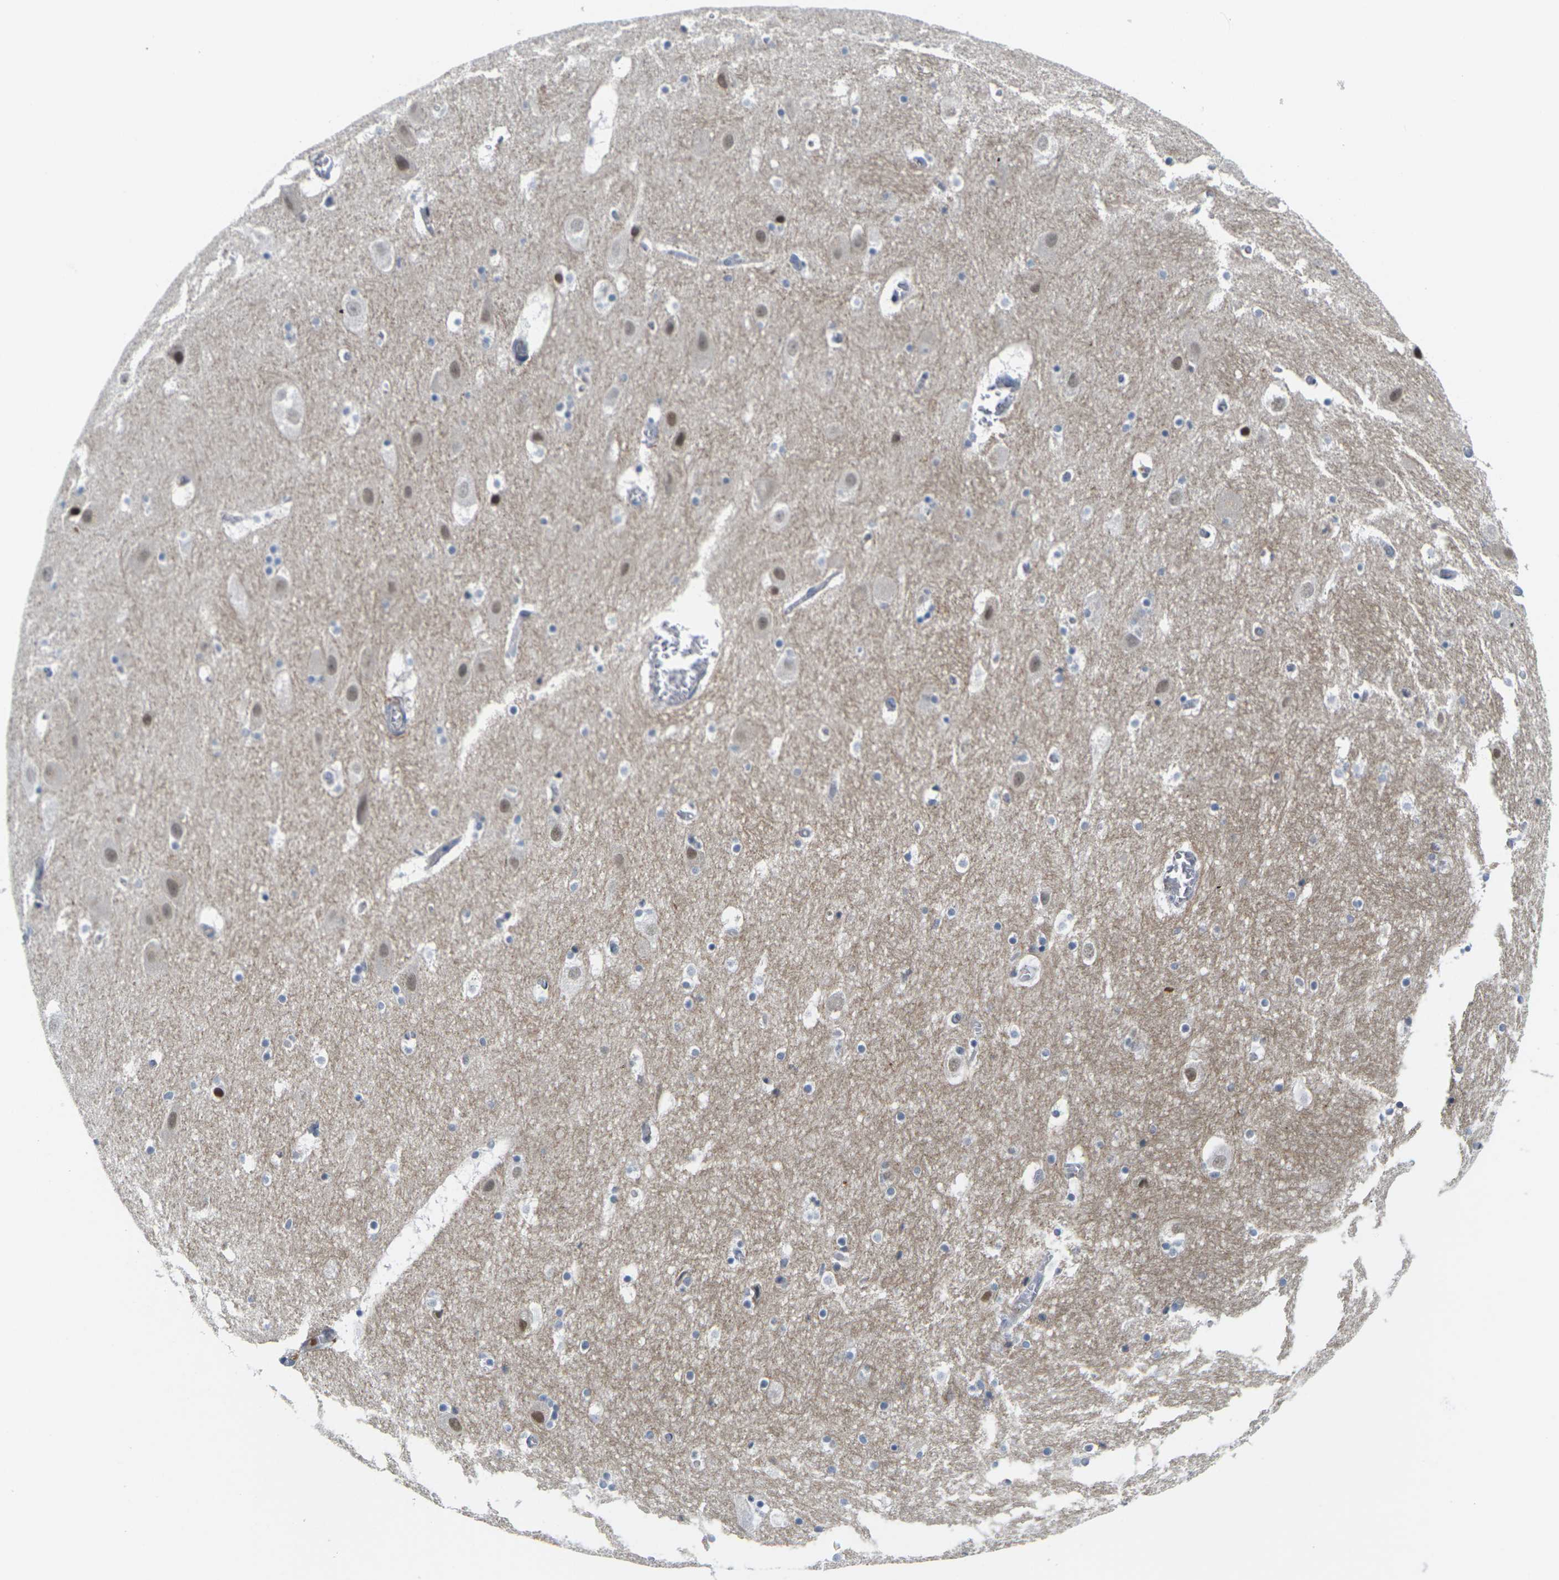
{"staining": {"intensity": "negative", "quantity": "none", "location": "none"}, "tissue": "hippocampus", "cell_type": "Glial cells", "image_type": "normal", "snomed": [{"axis": "morphology", "description": "Normal tissue, NOS"}, {"axis": "topography", "description": "Hippocampus"}], "caption": "Immunohistochemistry photomicrograph of unremarkable hippocampus: human hippocampus stained with DAB displays no significant protein positivity in glial cells. (Brightfield microscopy of DAB immunohistochemistry at high magnification).", "gene": "PKP2", "patient": {"sex": "male", "age": 45}}